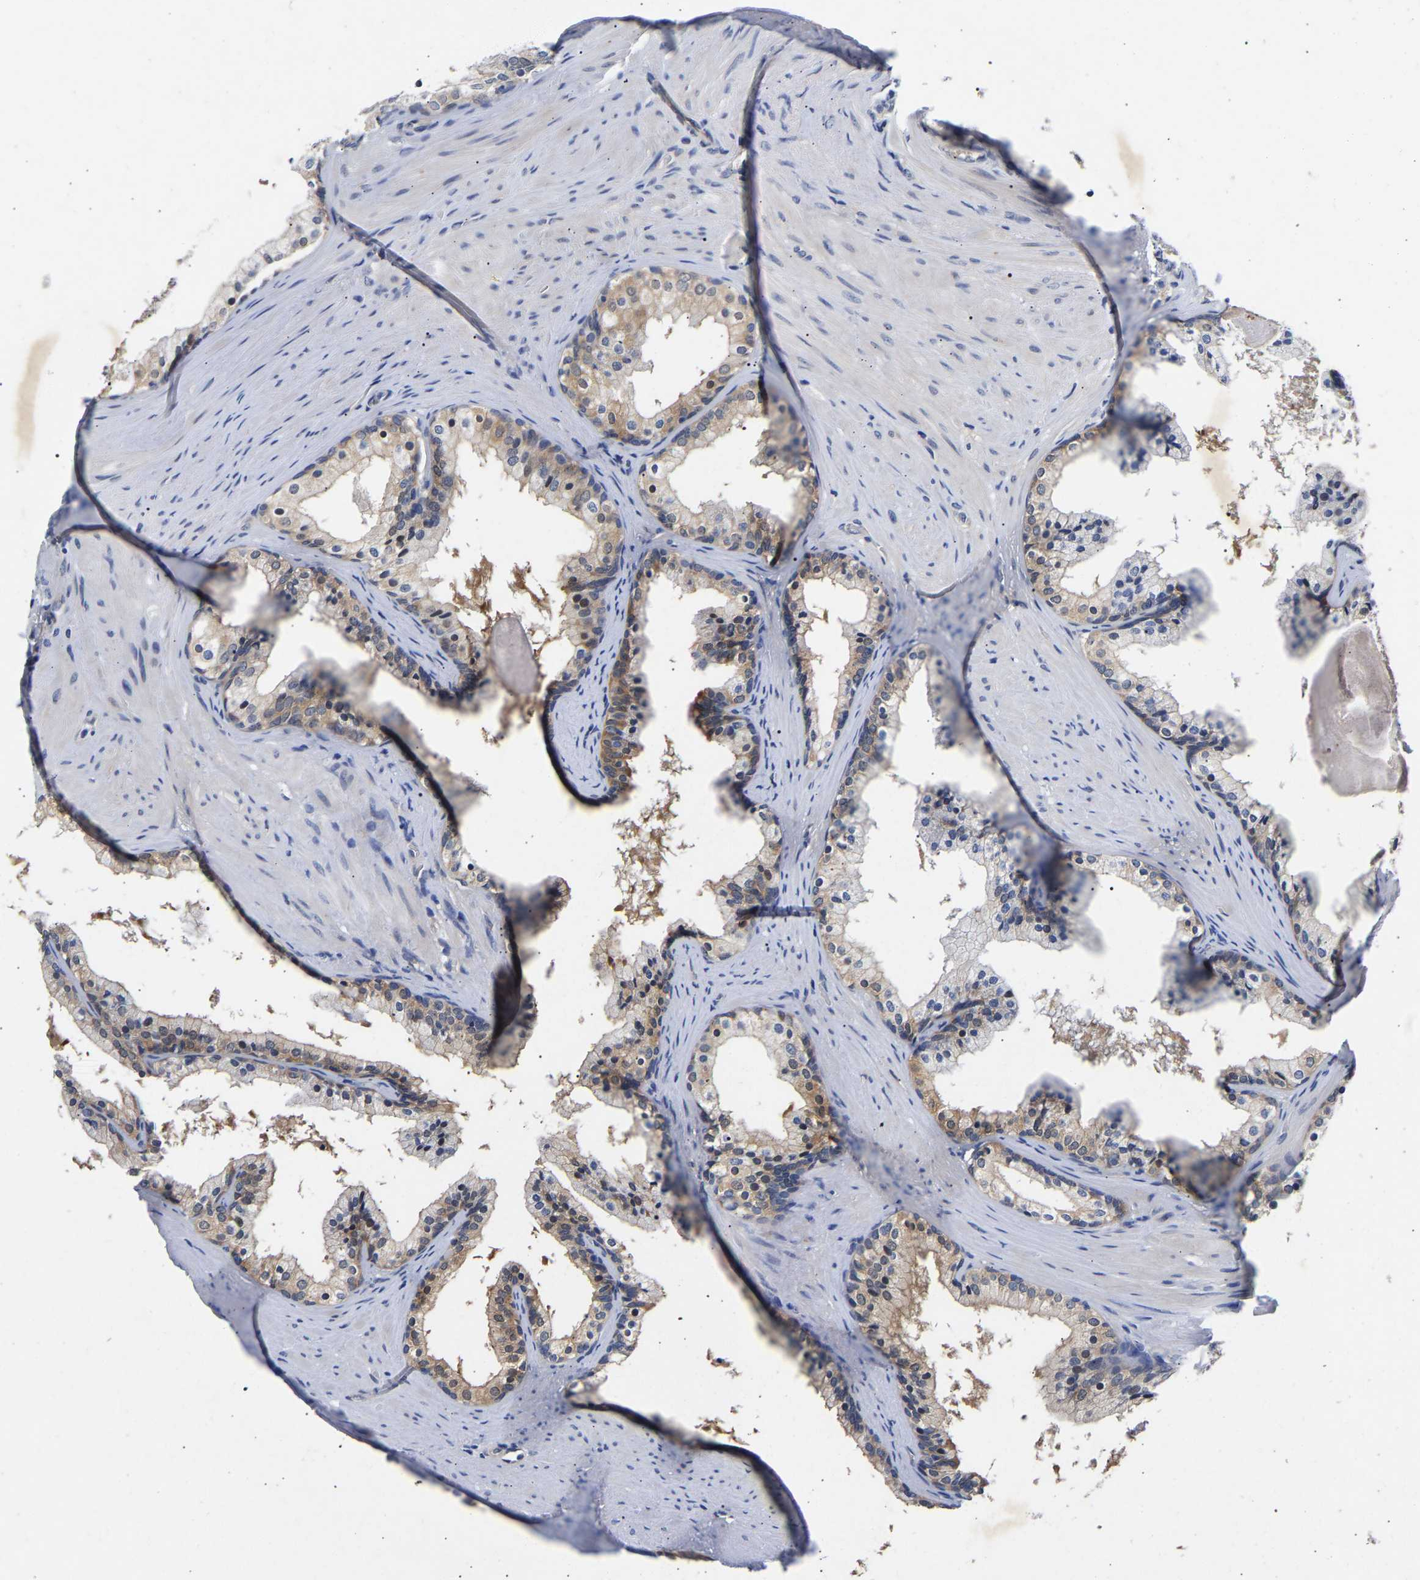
{"staining": {"intensity": "moderate", "quantity": "25%-75%", "location": "cytoplasmic/membranous"}, "tissue": "prostate cancer", "cell_type": "Tumor cells", "image_type": "cancer", "snomed": [{"axis": "morphology", "description": "Adenocarcinoma, Low grade"}, {"axis": "topography", "description": "Prostate"}], "caption": "This histopathology image displays immunohistochemistry (IHC) staining of prostate low-grade adenocarcinoma, with medium moderate cytoplasmic/membranous positivity in about 25%-75% of tumor cells.", "gene": "CCDC6", "patient": {"sex": "male", "age": 69}}